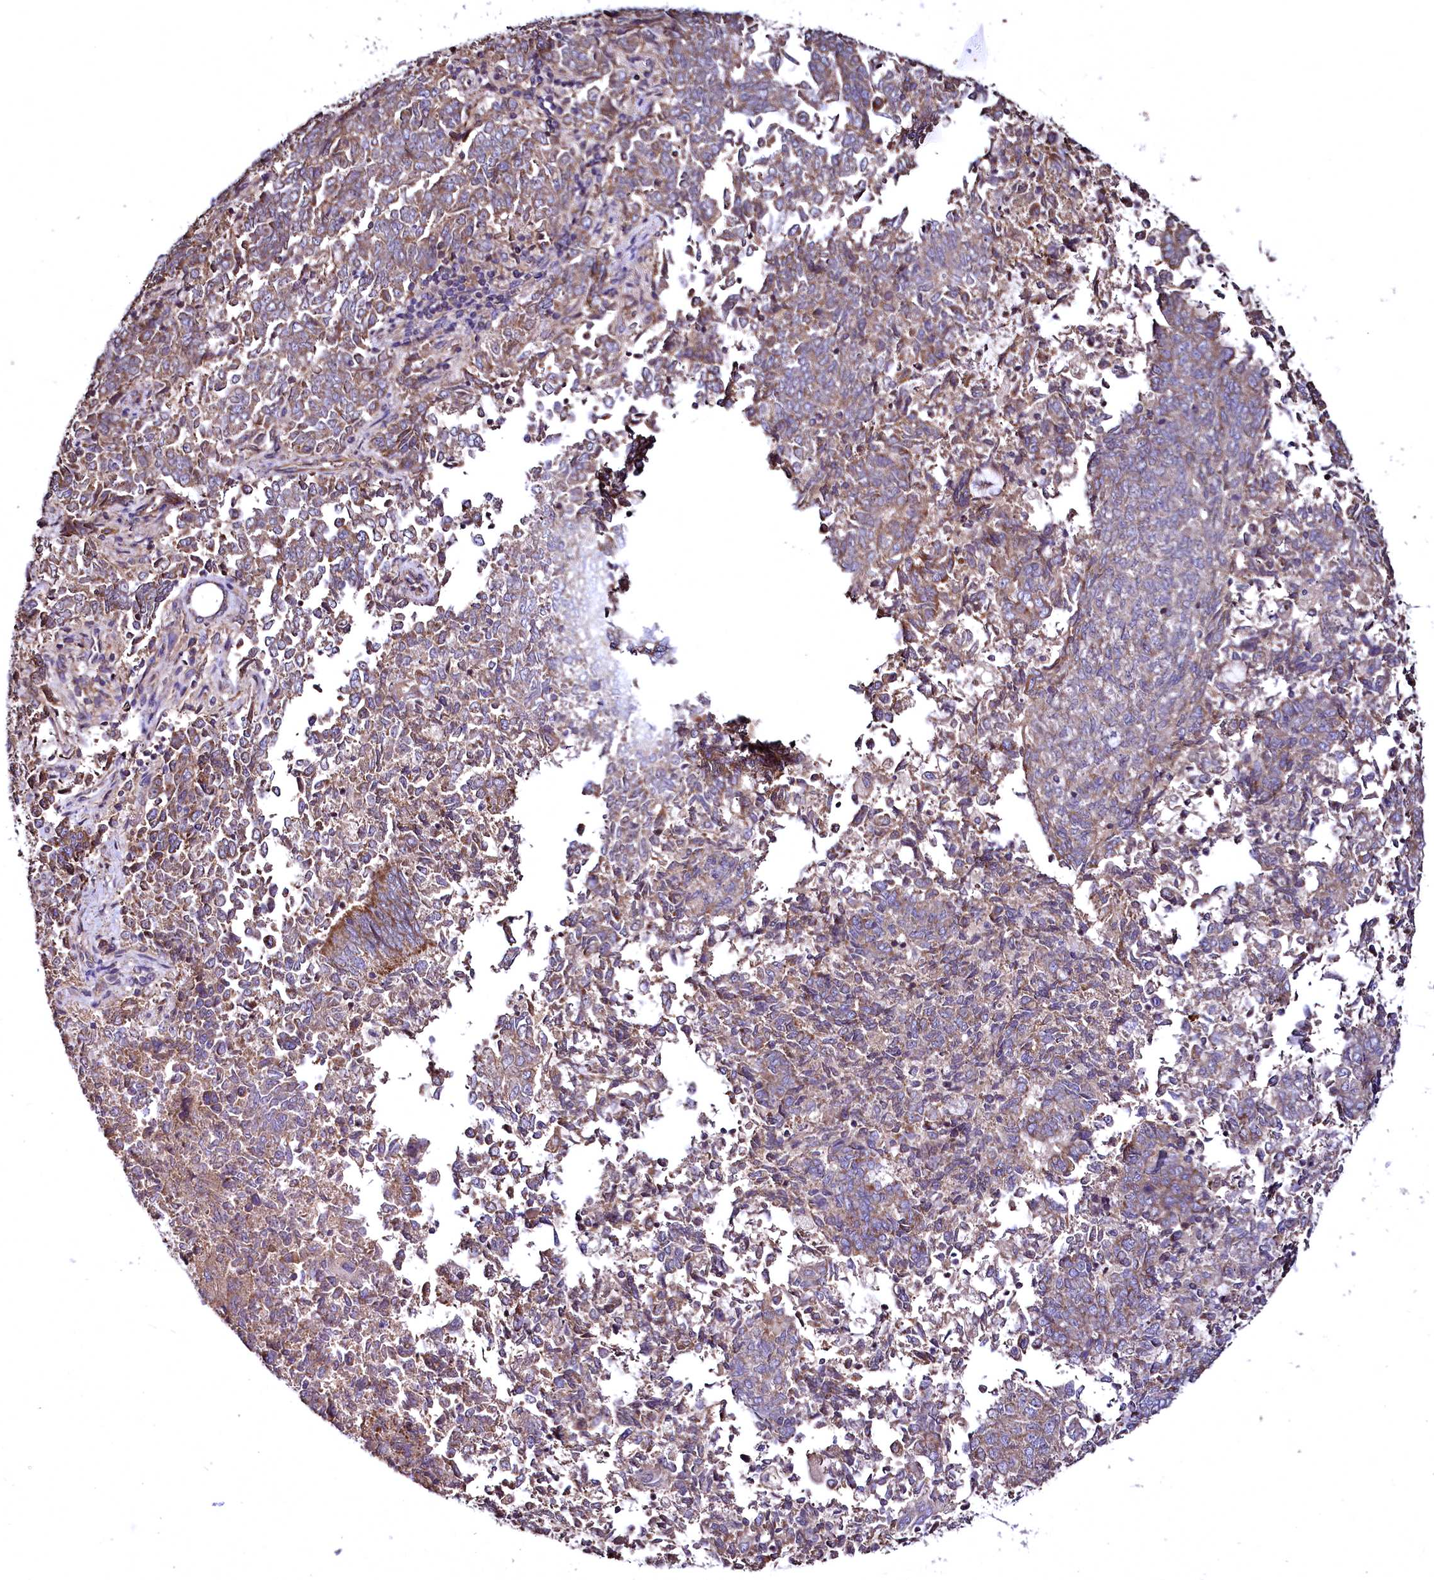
{"staining": {"intensity": "moderate", "quantity": ">75%", "location": "cytoplasmic/membranous"}, "tissue": "endometrial cancer", "cell_type": "Tumor cells", "image_type": "cancer", "snomed": [{"axis": "morphology", "description": "Adenocarcinoma, NOS"}, {"axis": "topography", "description": "Endometrium"}], "caption": "Immunohistochemistry (IHC) (DAB) staining of endometrial cancer (adenocarcinoma) shows moderate cytoplasmic/membranous protein staining in about >75% of tumor cells.", "gene": "TBCEL", "patient": {"sex": "female", "age": 80}}